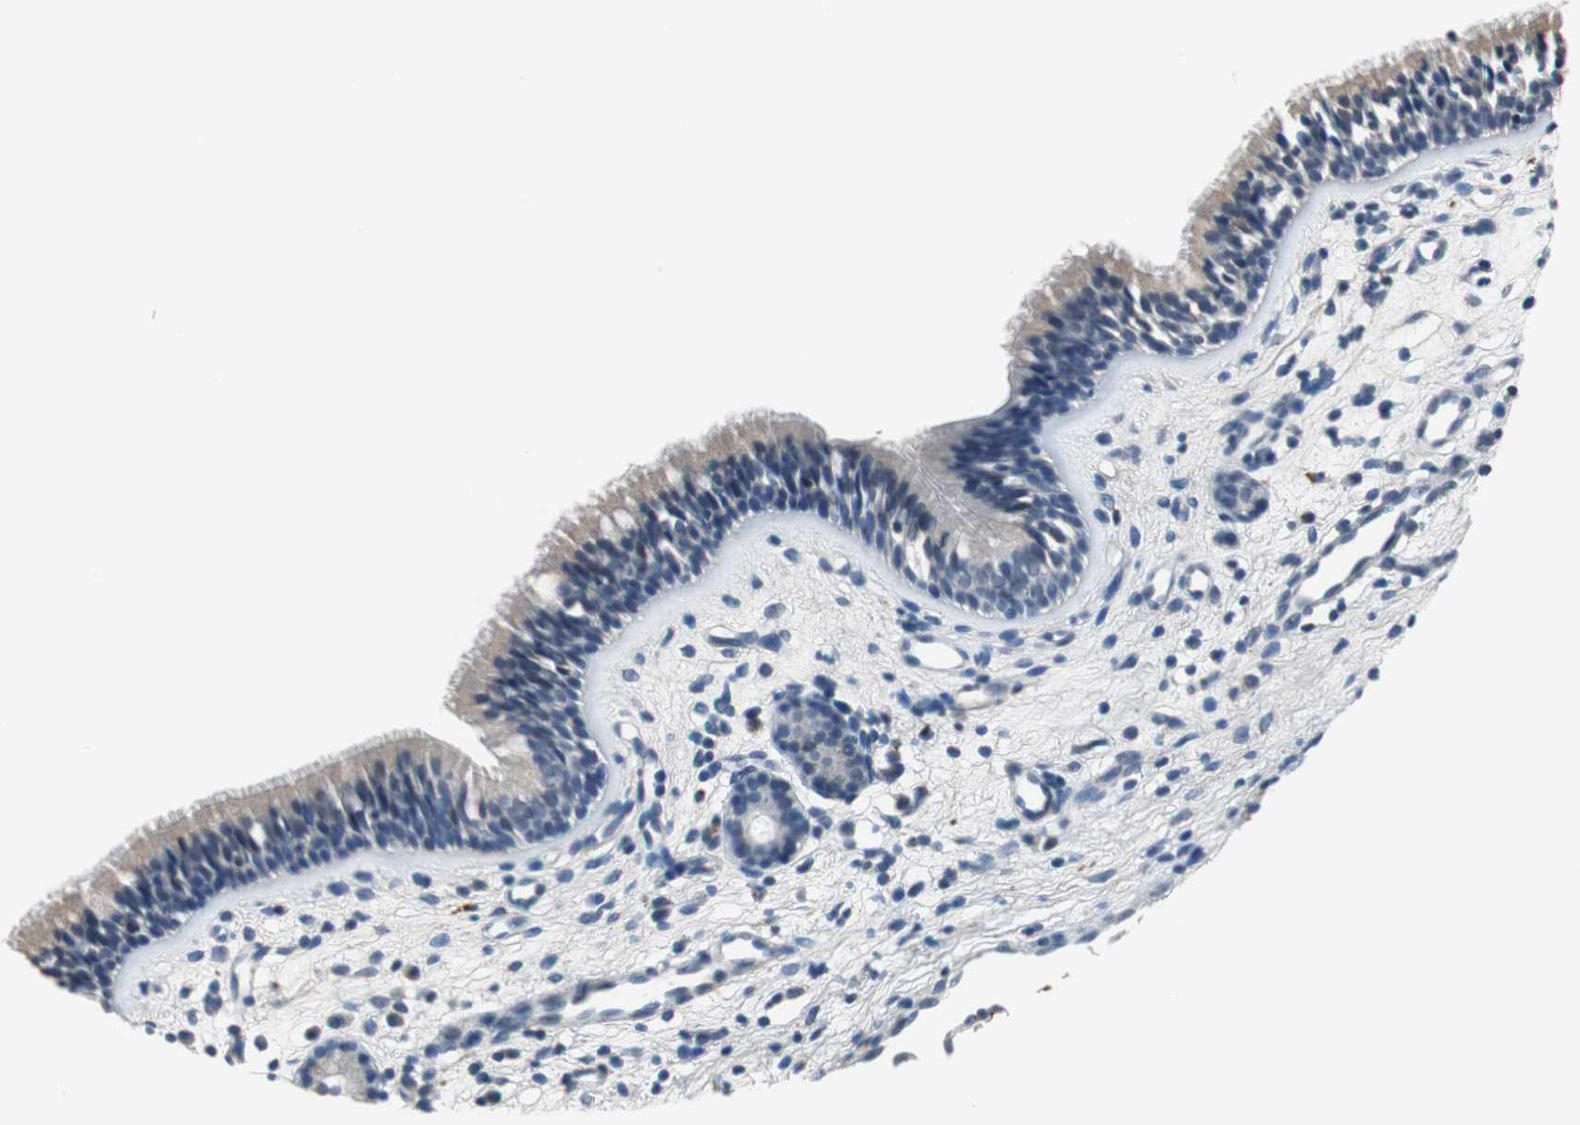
{"staining": {"intensity": "weak", "quantity": ">75%", "location": "cytoplasmic/membranous"}, "tissue": "nasopharynx", "cell_type": "Respiratory epithelial cells", "image_type": "normal", "snomed": [{"axis": "morphology", "description": "Normal tissue, NOS"}, {"axis": "topography", "description": "Nasopharynx"}], "caption": "Immunohistochemistry of unremarkable human nasopharynx exhibits low levels of weak cytoplasmic/membranous positivity in about >75% of respiratory epithelial cells.", "gene": "PCYT1B", "patient": {"sex": "female", "age": 78}}